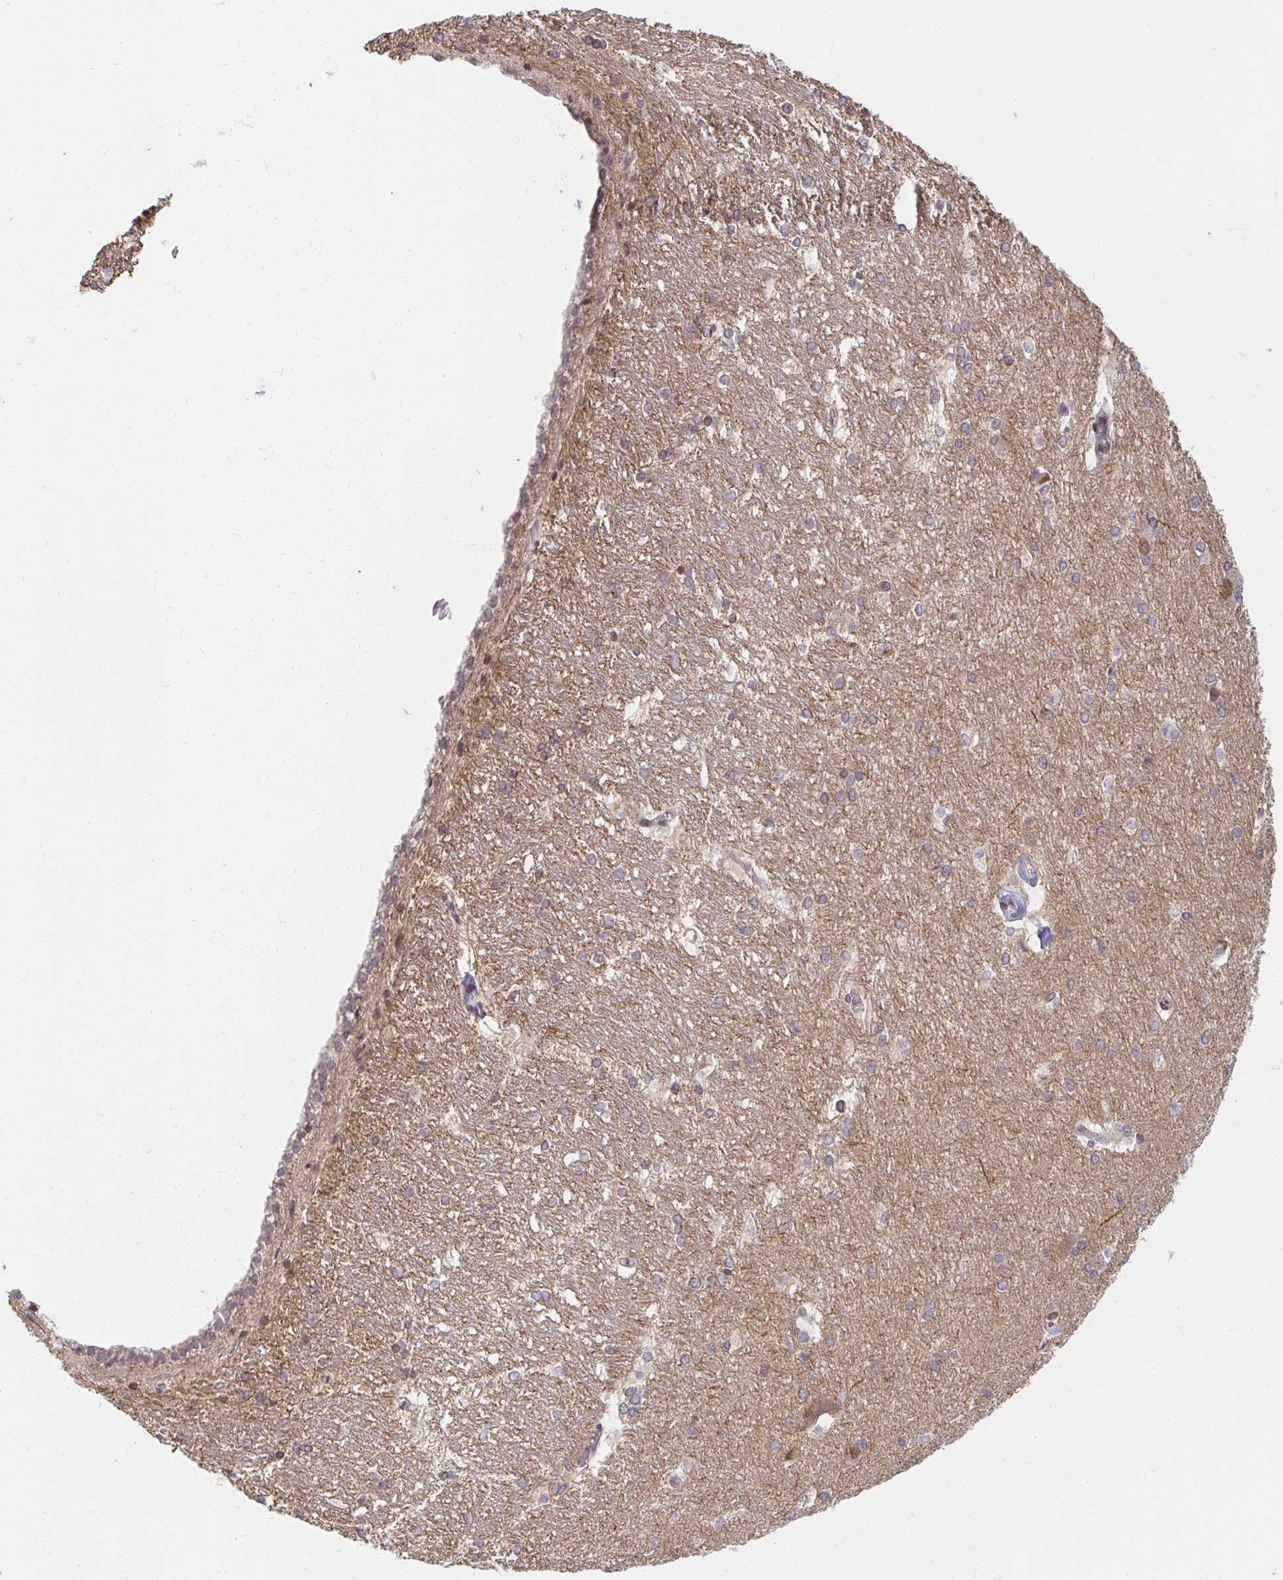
{"staining": {"intensity": "negative", "quantity": "none", "location": "none"}, "tissue": "hippocampus", "cell_type": "Glial cells", "image_type": "normal", "snomed": [{"axis": "morphology", "description": "Normal tissue, NOS"}, {"axis": "topography", "description": "Cerebral cortex"}, {"axis": "topography", "description": "Hippocampus"}], "caption": "High magnification brightfield microscopy of unremarkable hippocampus stained with DAB (3,3'-diaminobenzidine) (brown) and counterstained with hematoxylin (blue): glial cells show no significant positivity. (IHC, brightfield microscopy, high magnification).", "gene": "ANK3", "patient": {"sex": "female", "age": 19}}